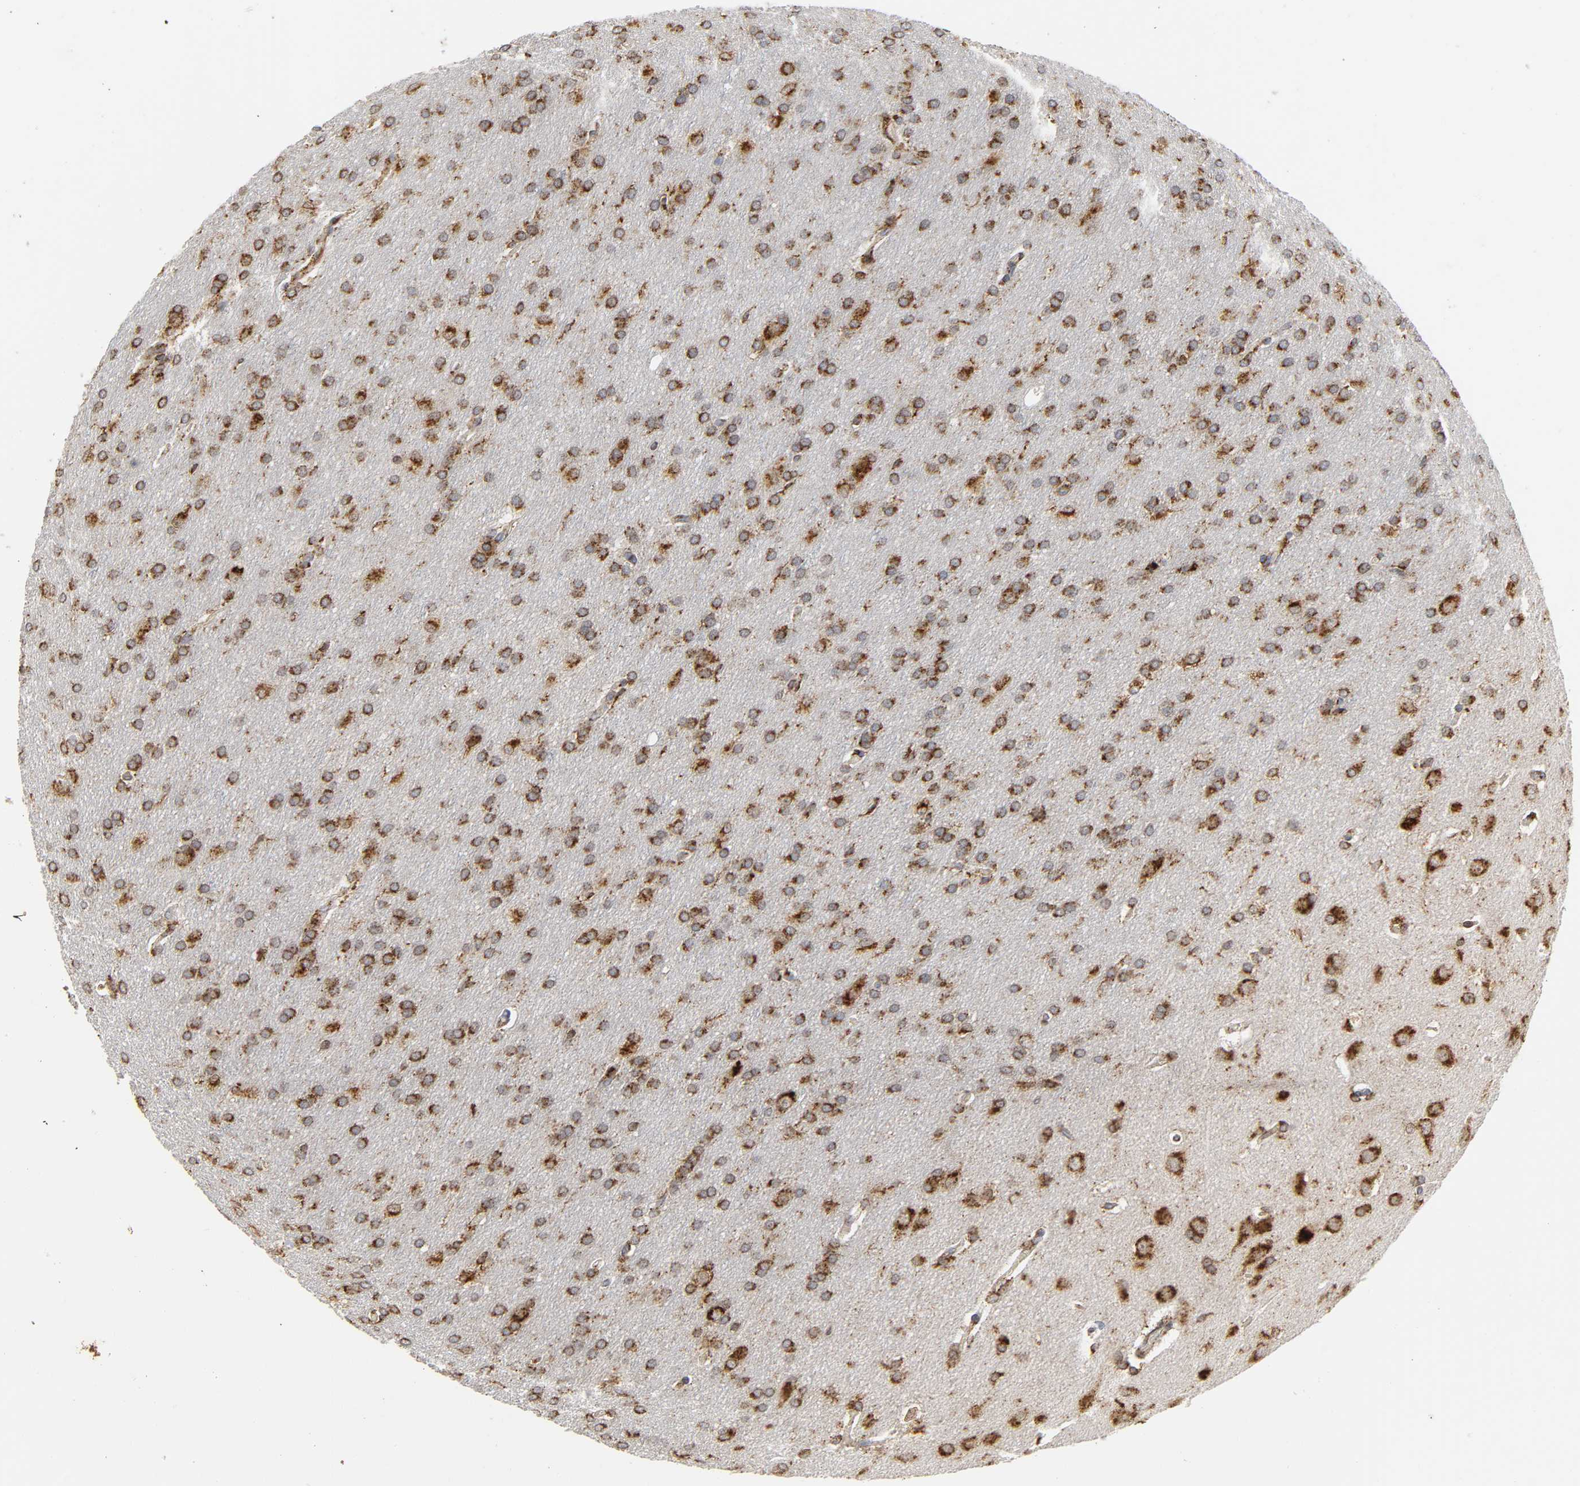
{"staining": {"intensity": "moderate", "quantity": ">75%", "location": "cytoplasmic/membranous"}, "tissue": "glioma", "cell_type": "Tumor cells", "image_type": "cancer", "snomed": [{"axis": "morphology", "description": "Glioma, malignant, Low grade"}, {"axis": "topography", "description": "Brain"}], "caption": "IHC histopathology image of neoplastic tissue: malignant glioma (low-grade) stained using immunohistochemistry demonstrates medium levels of moderate protein expression localized specifically in the cytoplasmic/membranous of tumor cells, appearing as a cytoplasmic/membranous brown color.", "gene": "PSAP", "patient": {"sex": "female", "age": 32}}